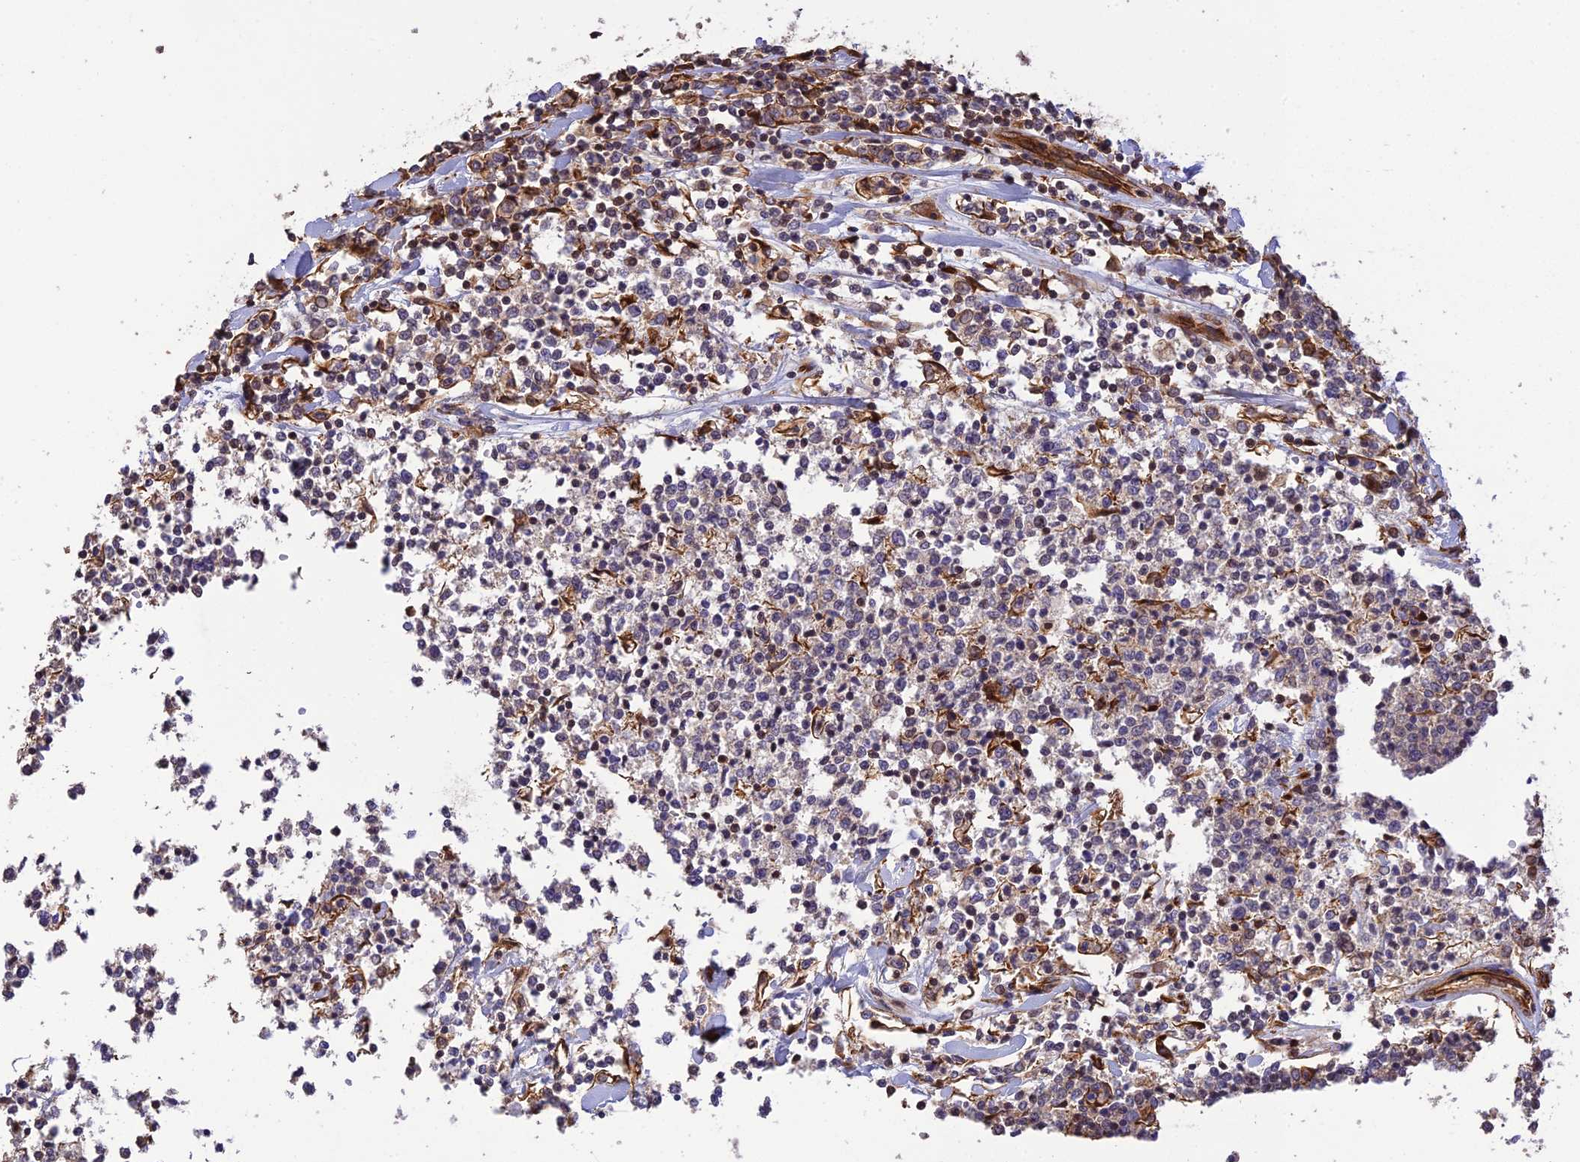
{"staining": {"intensity": "negative", "quantity": "none", "location": "none"}, "tissue": "lymphoma", "cell_type": "Tumor cells", "image_type": "cancer", "snomed": [{"axis": "morphology", "description": "Malignant lymphoma, non-Hodgkin's type, Low grade"}, {"axis": "topography", "description": "Small intestine"}], "caption": "High power microscopy photomicrograph of an immunohistochemistry (IHC) histopathology image of lymphoma, revealing no significant positivity in tumor cells.", "gene": "HOMER2", "patient": {"sex": "female", "age": 59}}